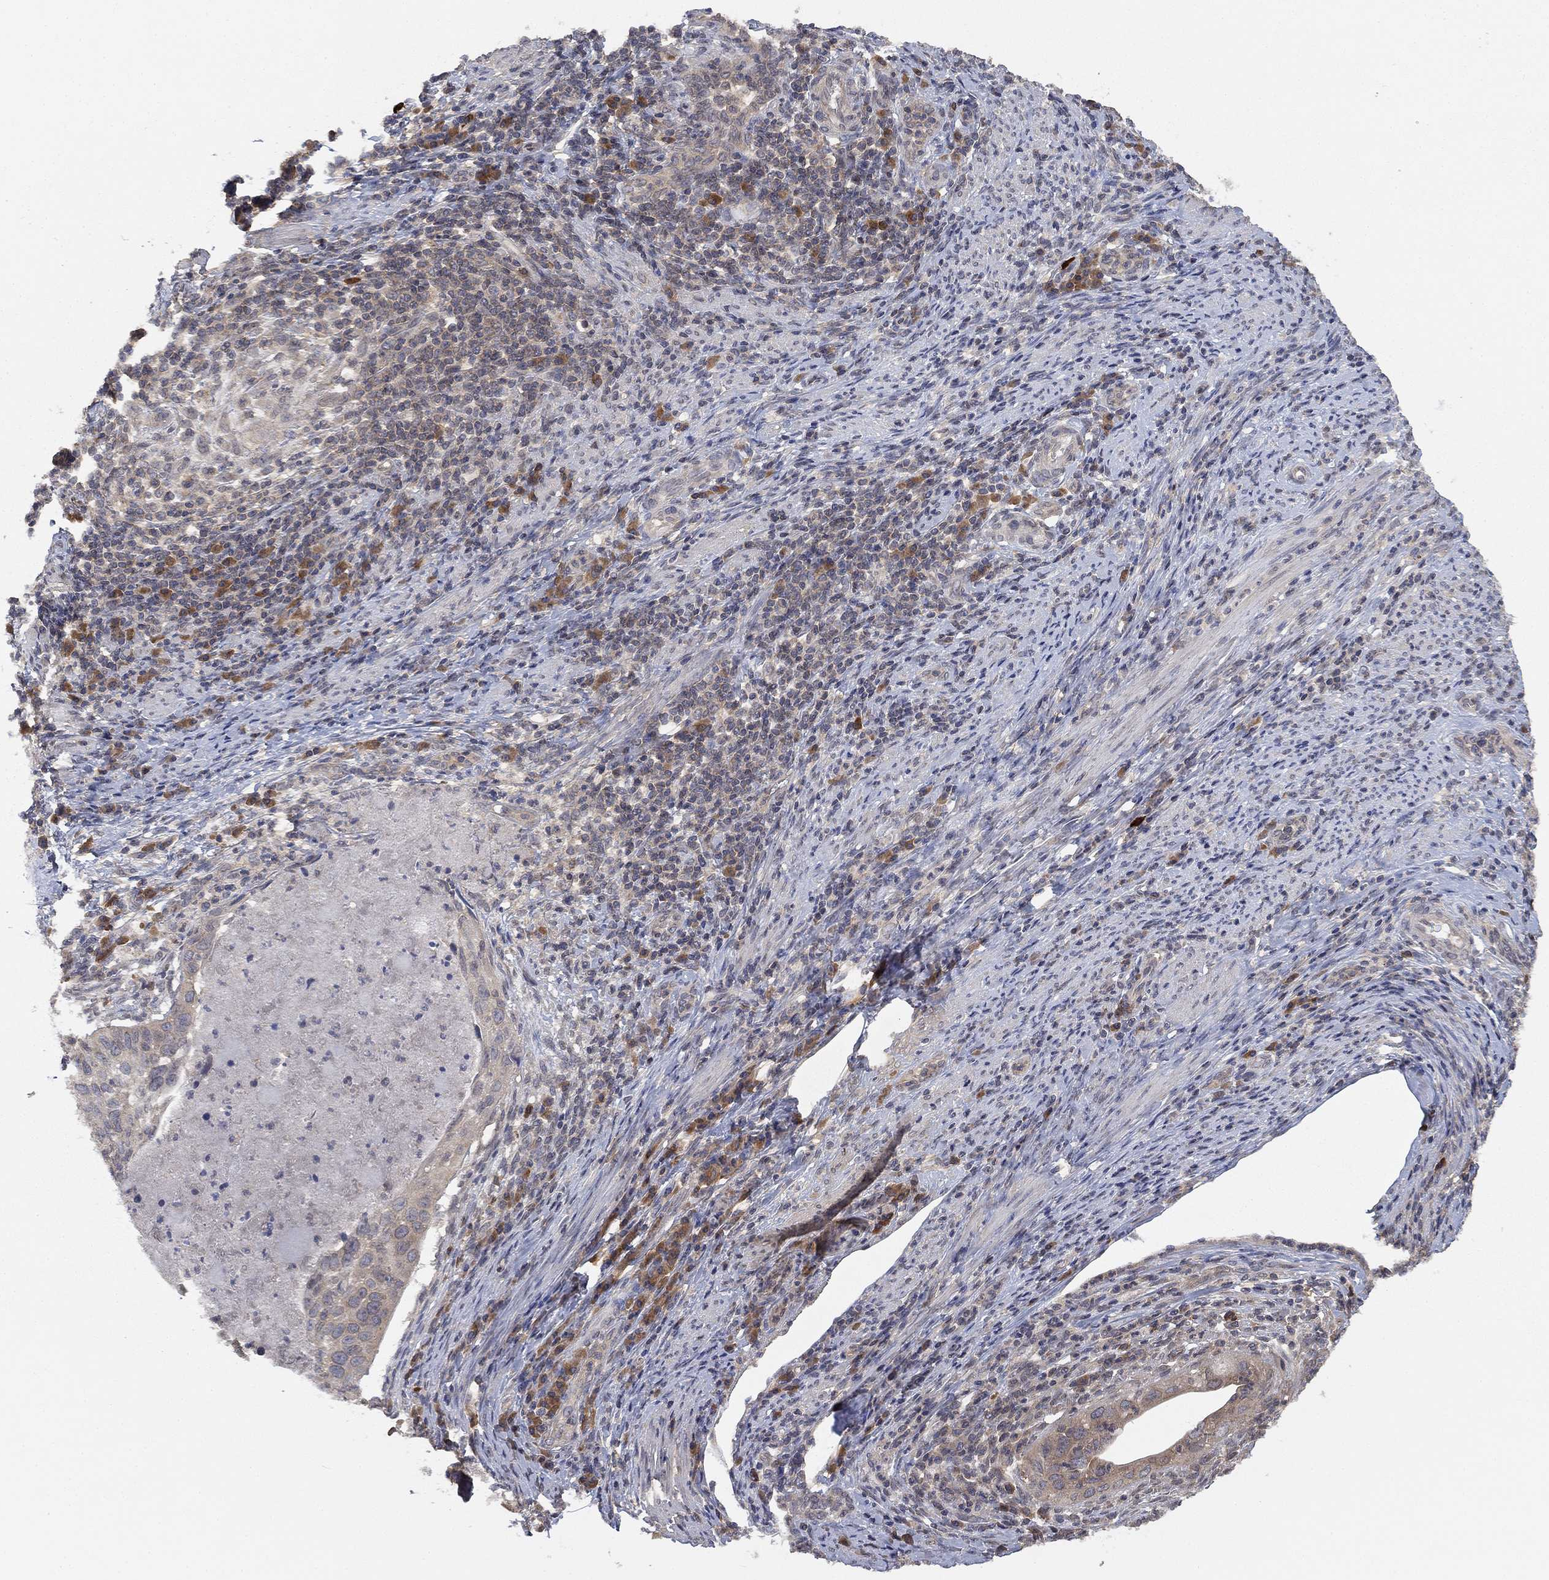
{"staining": {"intensity": "negative", "quantity": "none", "location": "none"}, "tissue": "cervical cancer", "cell_type": "Tumor cells", "image_type": "cancer", "snomed": [{"axis": "morphology", "description": "Squamous cell carcinoma, NOS"}, {"axis": "topography", "description": "Cervix"}], "caption": "Immunohistochemistry (IHC) of cervical squamous cell carcinoma demonstrates no expression in tumor cells. (DAB (3,3'-diaminobenzidine) IHC with hematoxylin counter stain).", "gene": "UBA5", "patient": {"sex": "female", "age": 26}}